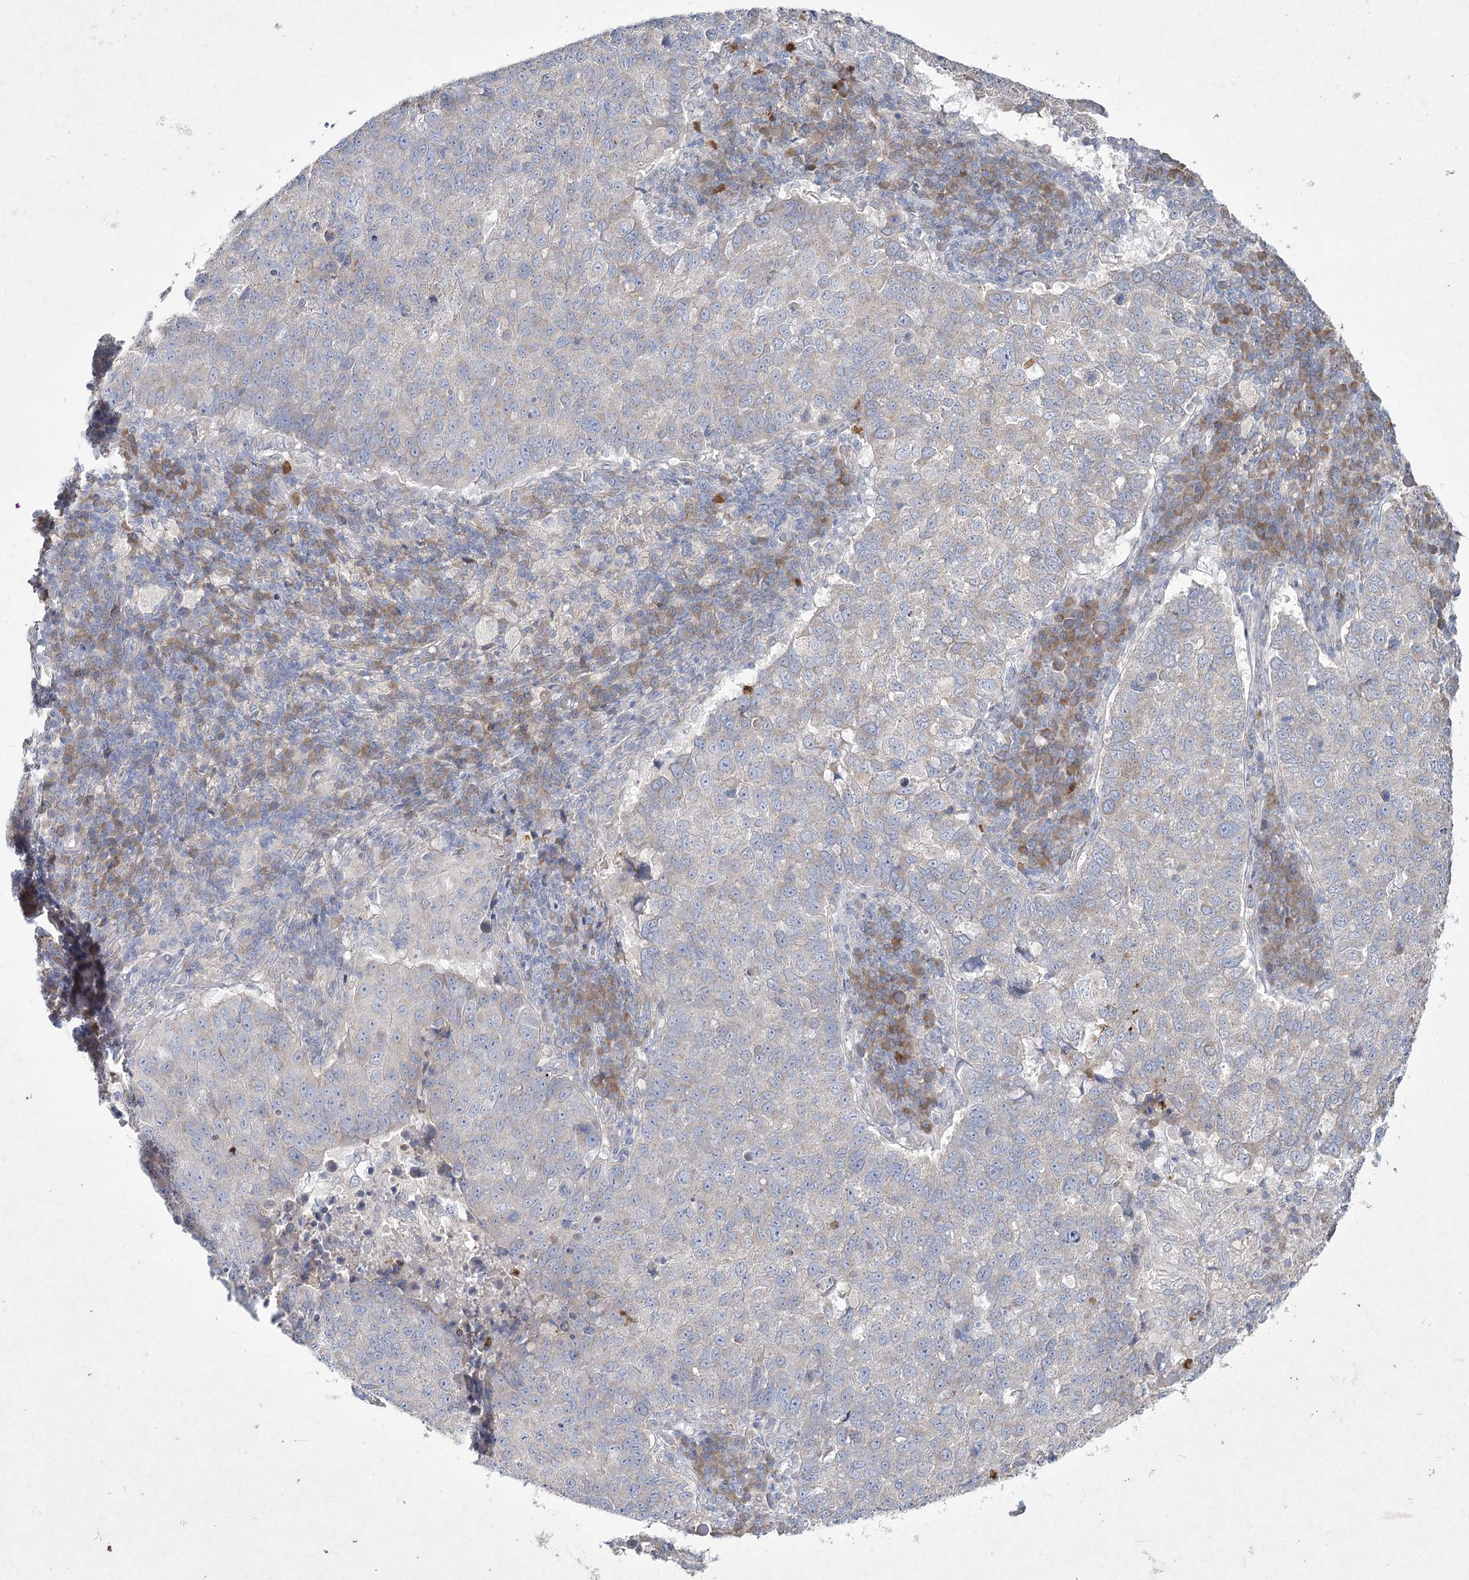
{"staining": {"intensity": "negative", "quantity": "none", "location": "none"}, "tissue": "lung cancer", "cell_type": "Tumor cells", "image_type": "cancer", "snomed": [{"axis": "morphology", "description": "Squamous cell carcinoma, NOS"}, {"axis": "topography", "description": "Lung"}], "caption": "Immunohistochemistry (IHC) histopathology image of neoplastic tissue: squamous cell carcinoma (lung) stained with DAB demonstrates no significant protein staining in tumor cells.", "gene": "NIPAL4", "patient": {"sex": "male", "age": 73}}